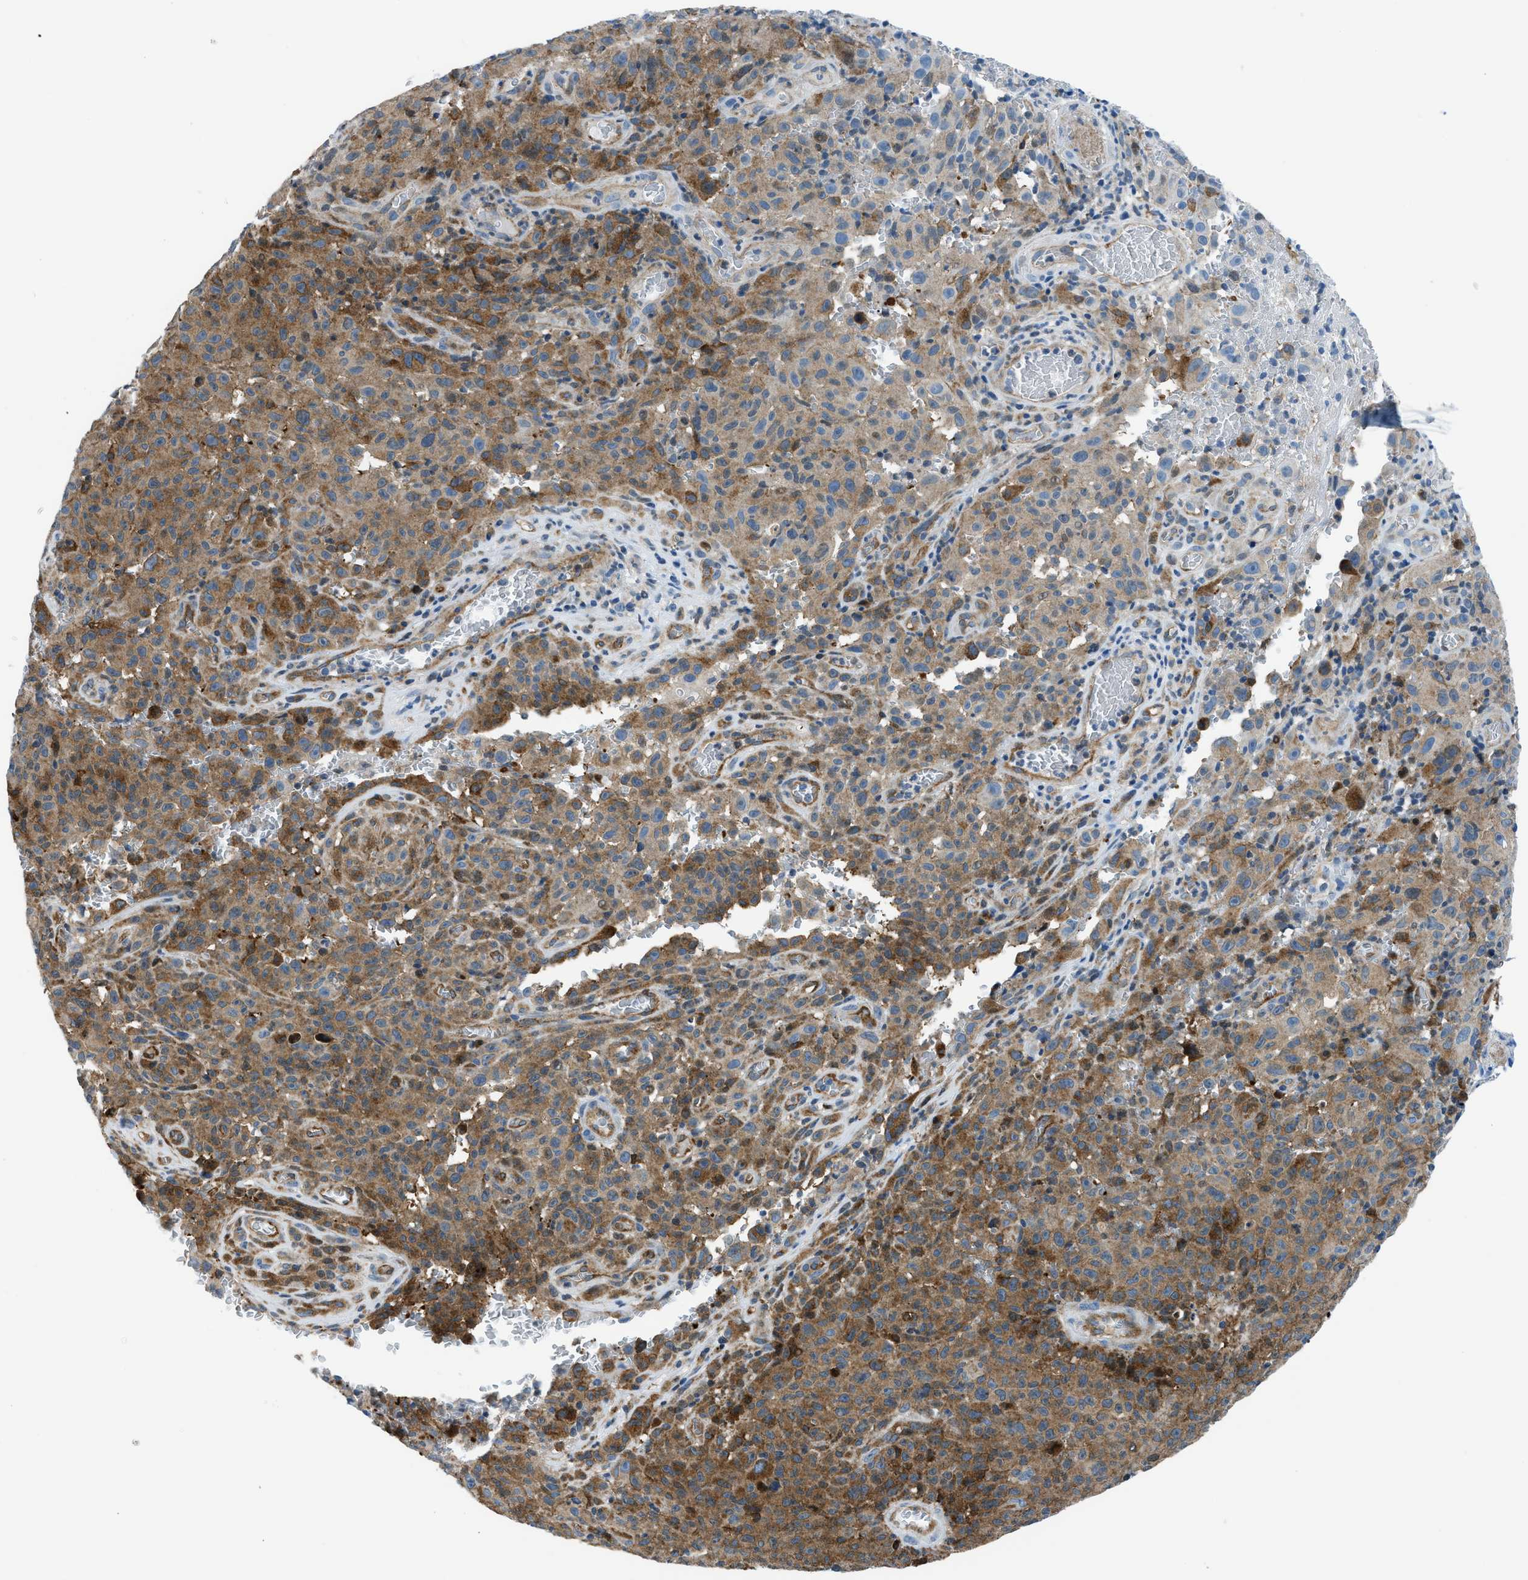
{"staining": {"intensity": "moderate", "quantity": ">75%", "location": "cytoplasmic/membranous"}, "tissue": "melanoma", "cell_type": "Tumor cells", "image_type": "cancer", "snomed": [{"axis": "morphology", "description": "Malignant melanoma, NOS"}, {"axis": "topography", "description": "Skin"}], "caption": "Human melanoma stained with a brown dye displays moderate cytoplasmic/membranous positive staining in about >75% of tumor cells.", "gene": "YWHAE", "patient": {"sex": "female", "age": 82}}